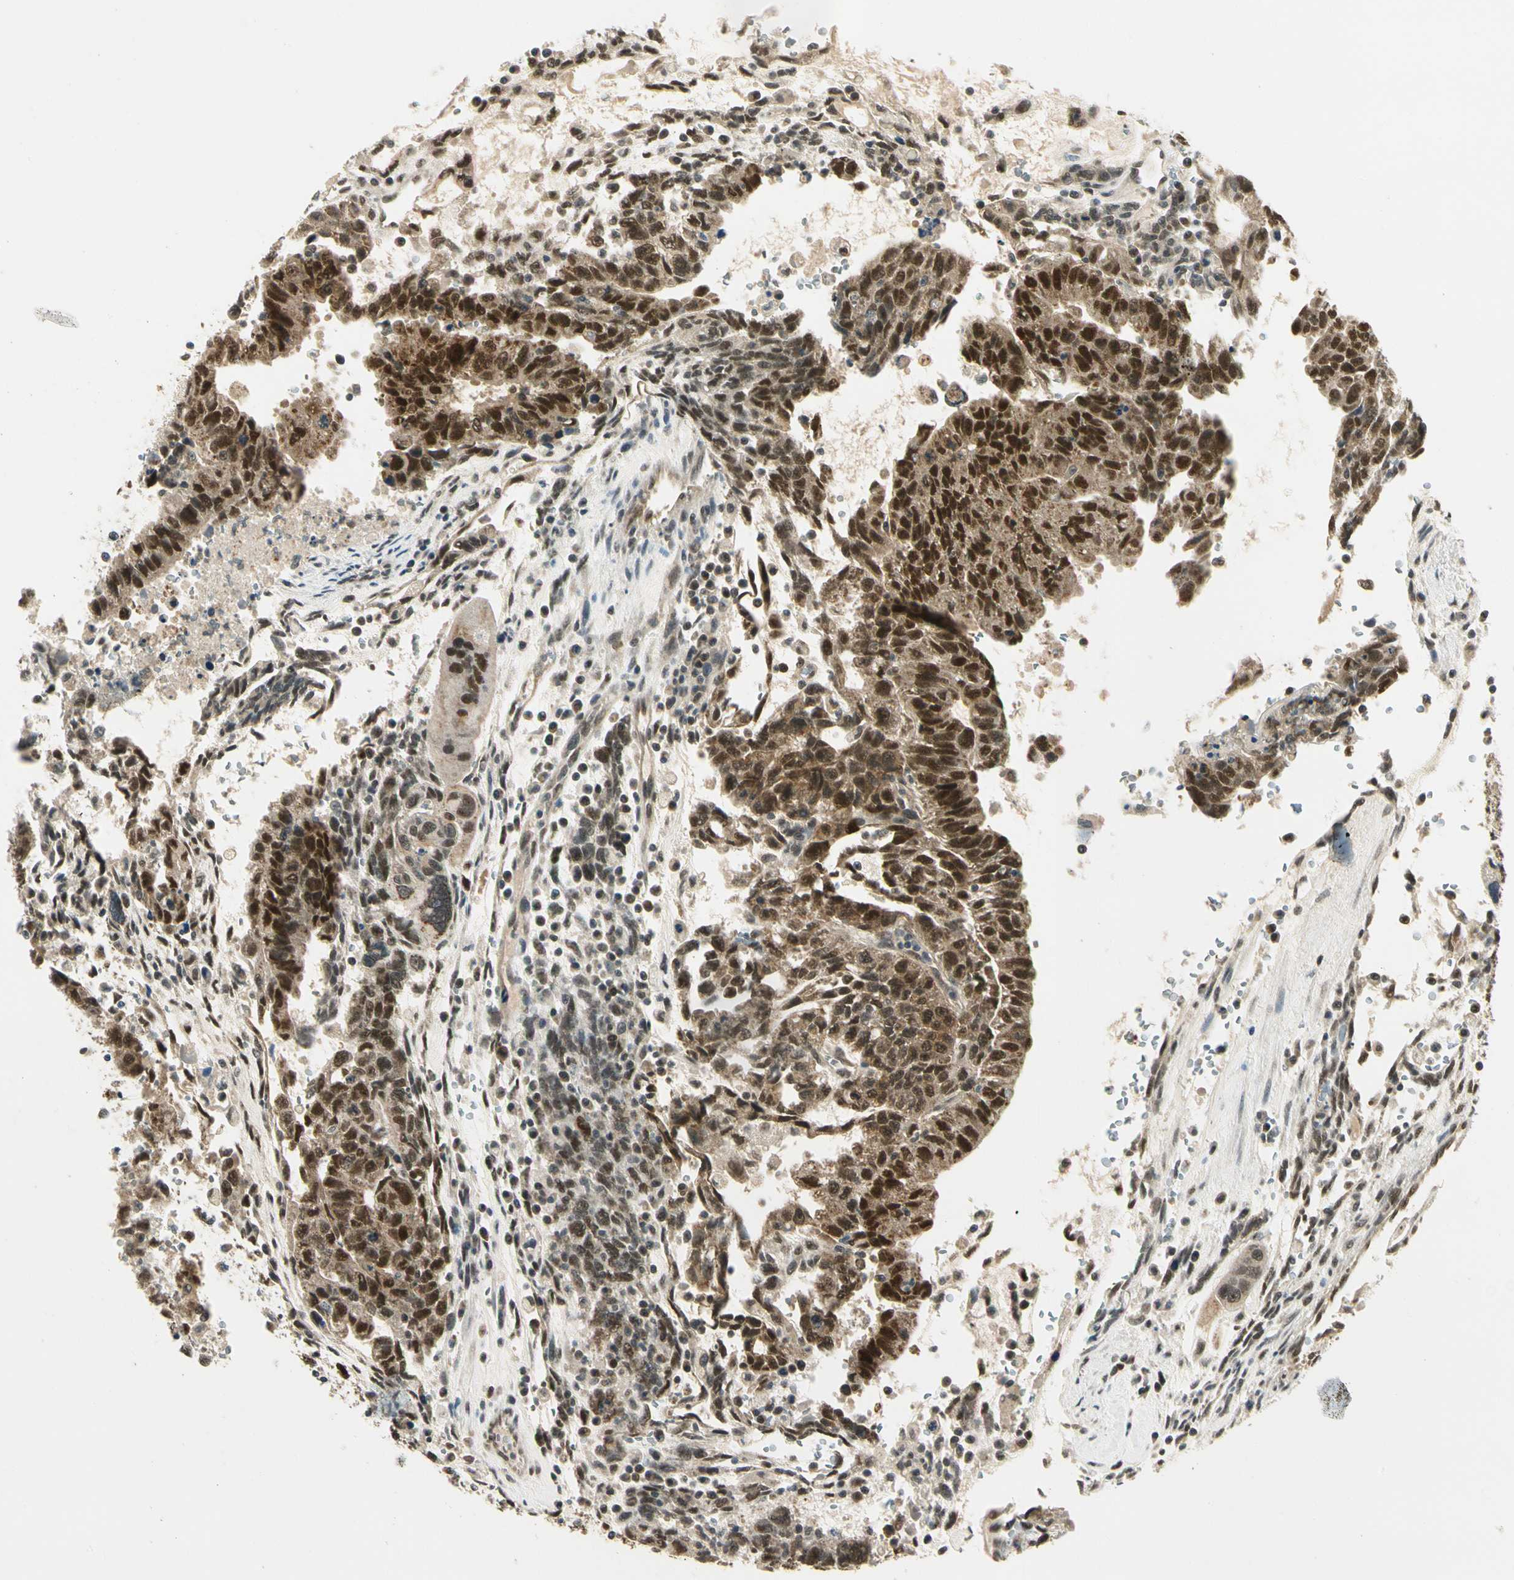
{"staining": {"intensity": "strong", "quantity": ">75%", "location": "cytoplasmic/membranous,nuclear"}, "tissue": "testis cancer", "cell_type": "Tumor cells", "image_type": "cancer", "snomed": [{"axis": "morphology", "description": "Seminoma, NOS"}, {"axis": "morphology", "description": "Carcinoma, Embryonal, NOS"}, {"axis": "topography", "description": "Testis"}], "caption": "Immunohistochemical staining of testis seminoma demonstrates high levels of strong cytoplasmic/membranous and nuclear protein expression in about >75% of tumor cells. The staining was performed using DAB, with brown indicating positive protein expression. Nuclei are stained blue with hematoxylin.", "gene": "PDK2", "patient": {"sex": "male", "age": 52}}